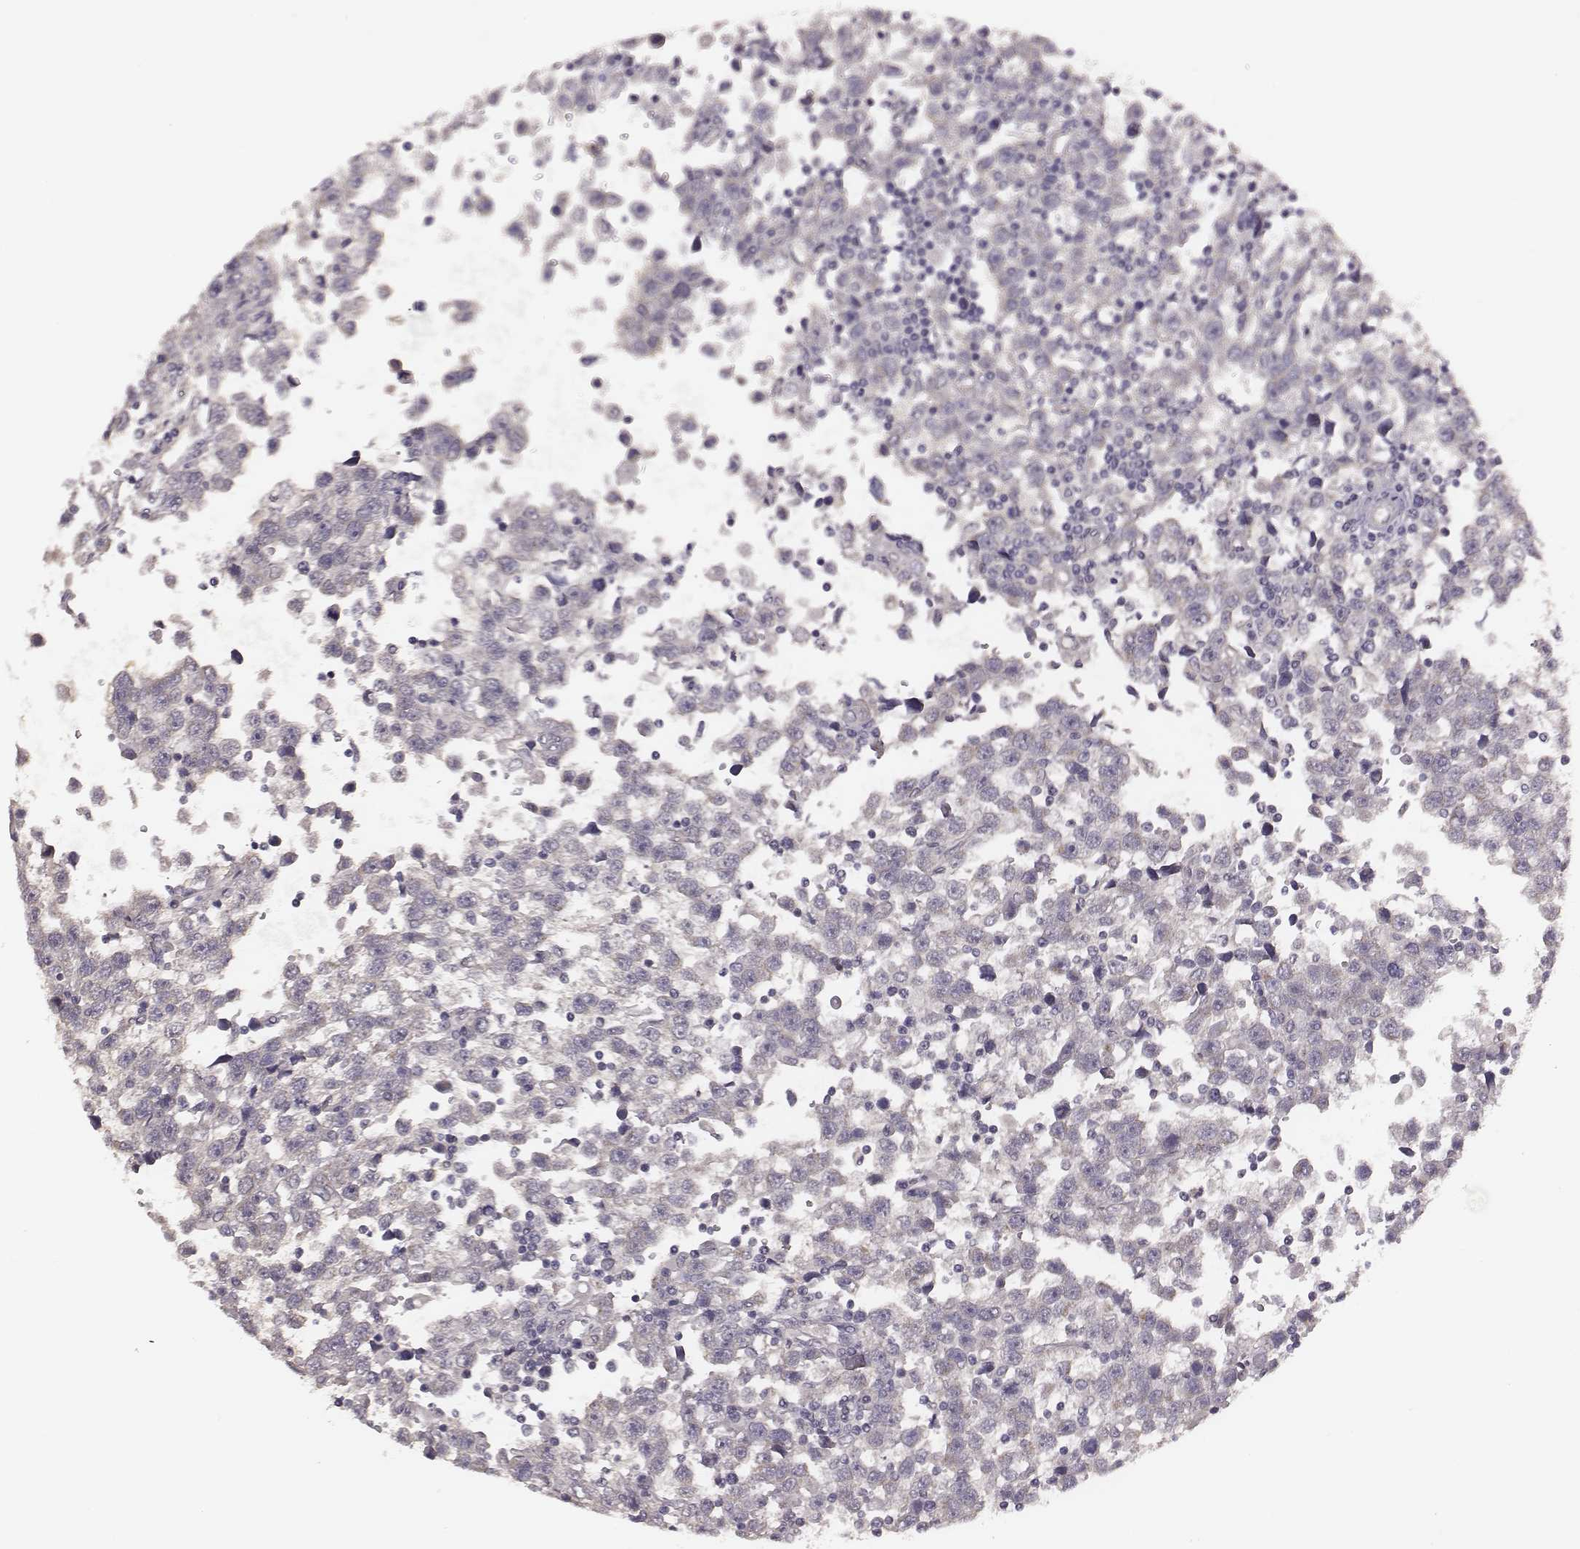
{"staining": {"intensity": "negative", "quantity": "none", "location": "none"}, "tissue": "testis cancer", "cell_type": "Tumor cells", "image_type": "cancer", "snomed": [{"axis": "morphology", "description": "Seminoma, NOS"}, {"axis": "topography", "description": "Testis"}], "caption": "Tumor cells are negative for brown protein staining in testis cancer.", "gene": "SCARF1", "patient": {"sex": "male", "age": 34}}